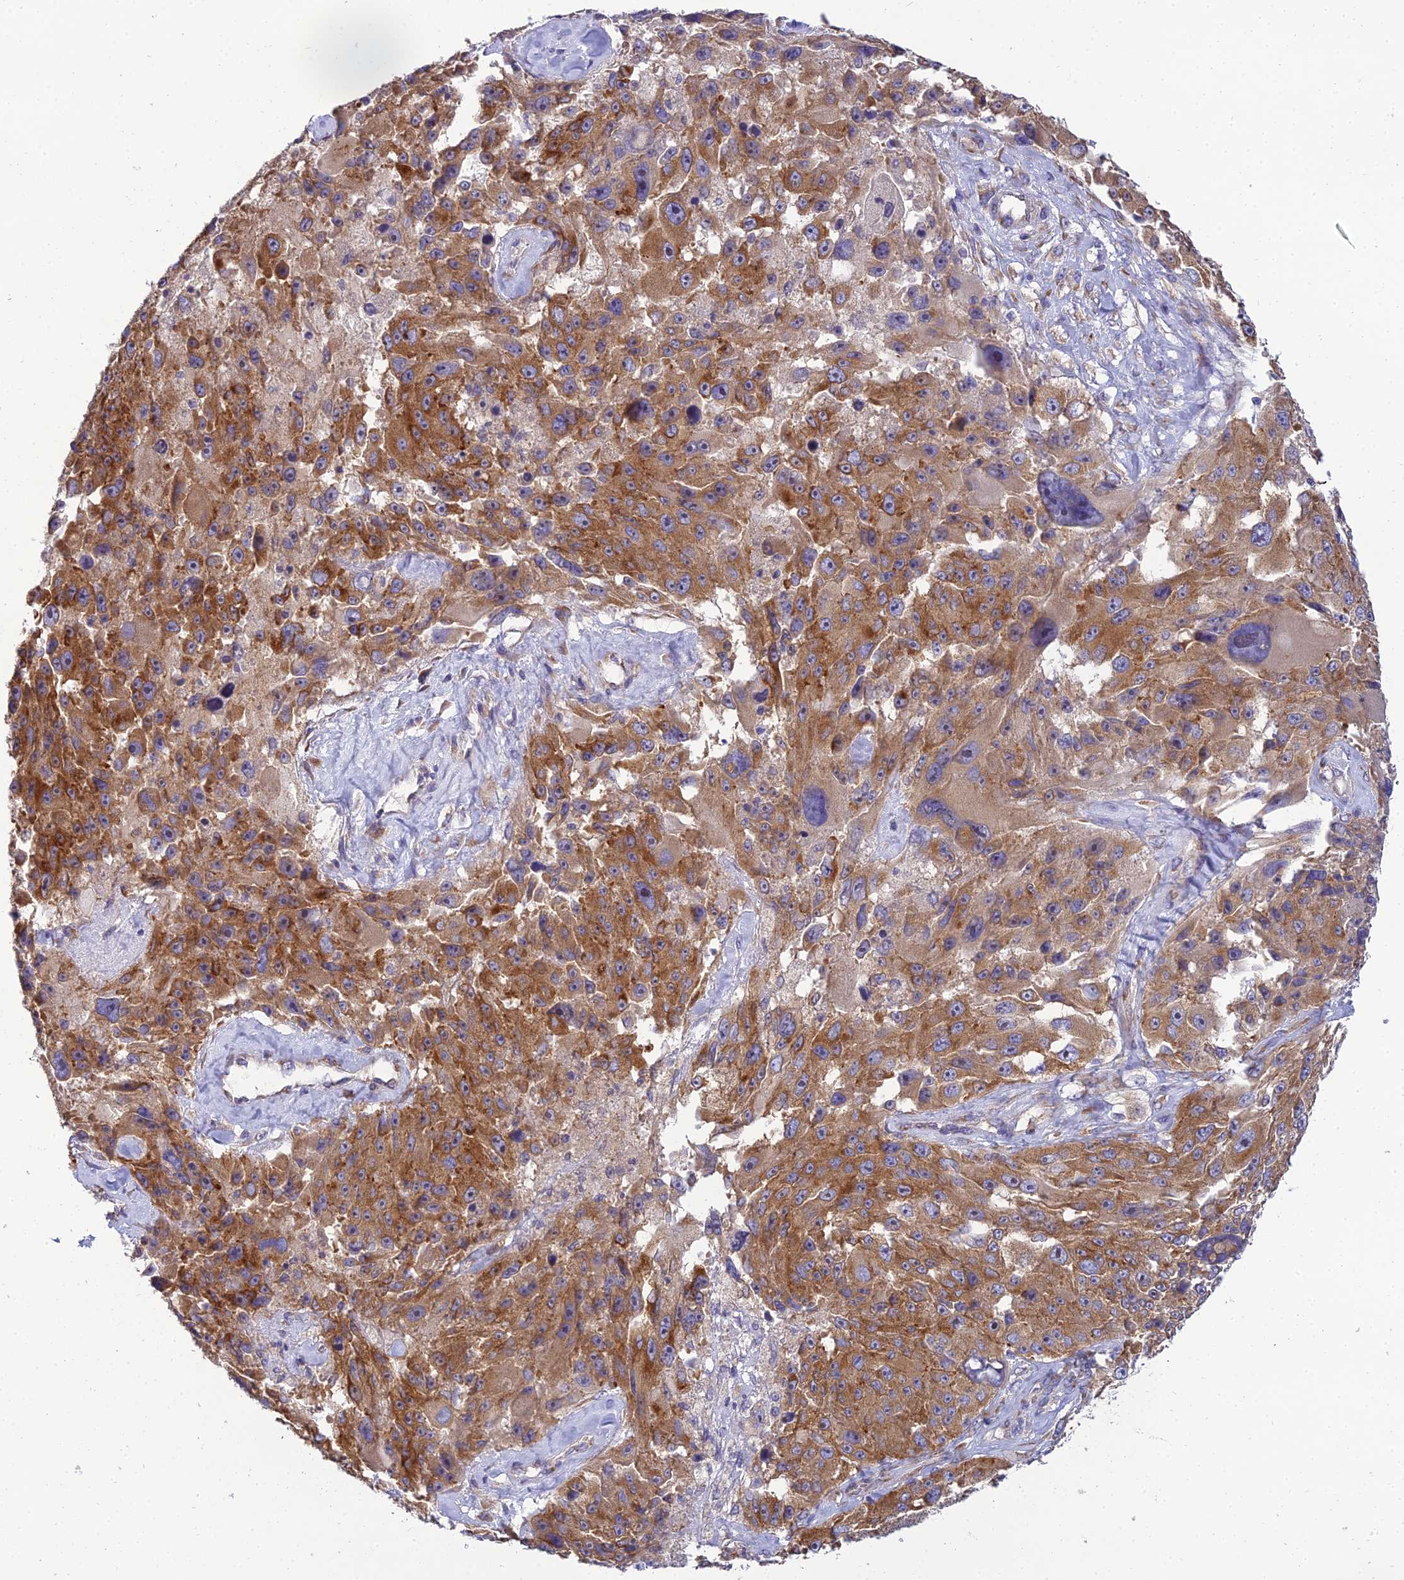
{"staining": {"intensity": "moderate", "quantity": ">75%", "location": "cytoplasmic/membranous"}, "tissue": "melanoma", "cell_type": "Tumor cells", "image_type": "cancer", "snomed": [{"axis": "morphology", "description": "Malignant melanoma, Metastatic site"}, {"axis": "topography", "description": "Lymph node"}], "caption": "Human melanoma stained for a protein (brown) displays moderate cytoplasmic/membranous positive expression in approximately >75% of tumor cells.", "gene": "CLCN7", "patient": {"sex": "male", "age": 62}}